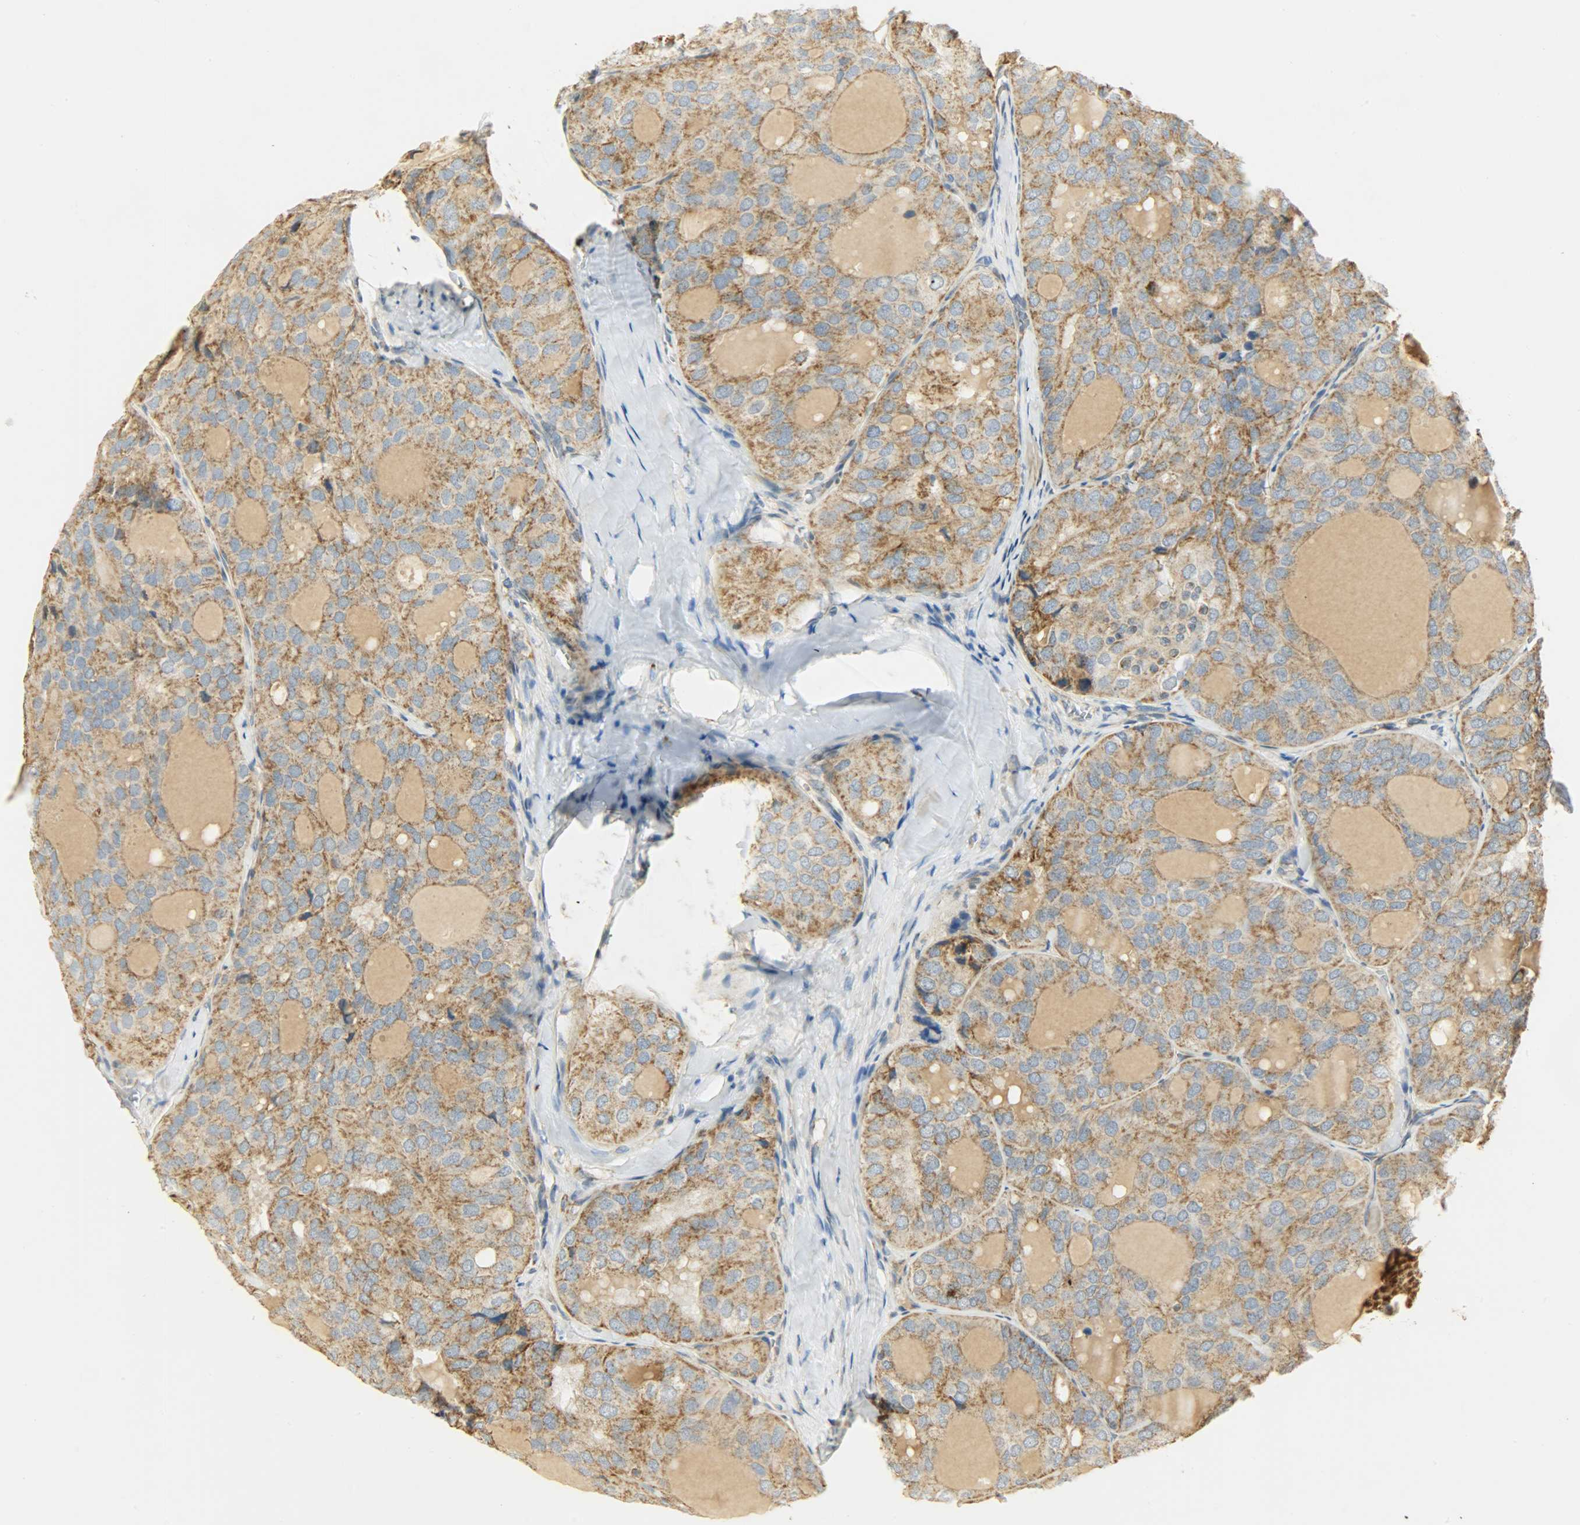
{"staining": {"intensity": "moderate", "quantity": ">75%", "location": "cytoplasmic/membranous"}, "tissue": "thyroid cancer", "cell_type": "Tumor cells", "image_type": "cancer", "snomed": [{"axis": "morphology", "description": "Follicular adenoma carcinoma, NOS"}, {"axis": "topography", "description": "Thyroid gland"}], "caption": "An immunohistochemistry image of tumor tissue is shown. Protein staining in brown highlights moderate cytoplasmic/membranous positivity in follicular adenoma carcinoma (thyroid) within tumor cells. The staining is performed using DAB (3,3'-diaminobenzidine) brown chromogen to label protein expression. The nuclei are counter-stained blue using hematoxylin.", "gene": "NNT", "patient": {"sex": "male", "age": 75}}